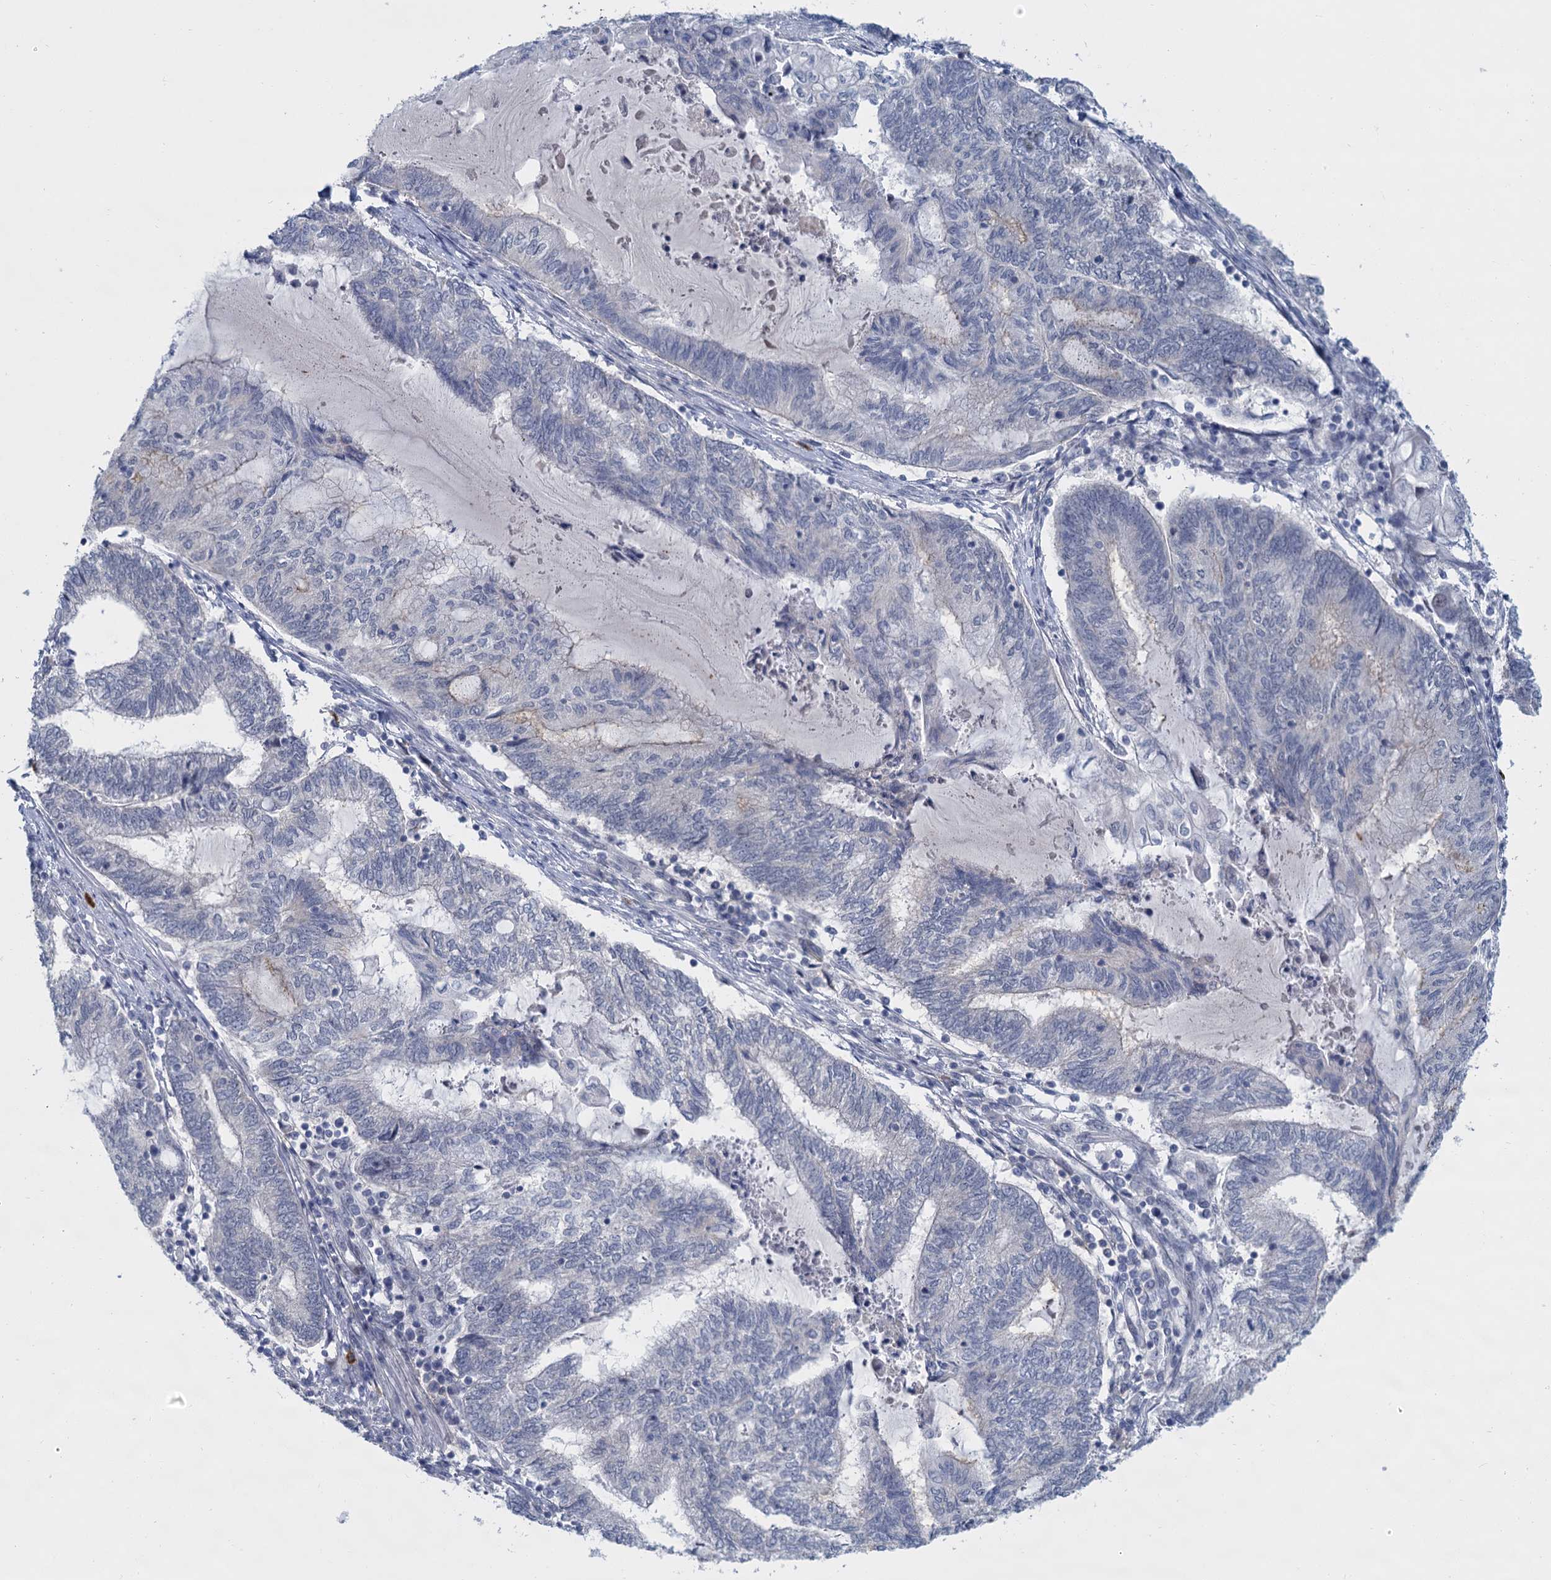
{"staining": {"intensity": "negative", "quantity": "none", "location": "none"}, "tissue": "endometrial cancer", "cell_type": "Tumor cells", "image_type": "cancer", "snomed": [{"axis": "morphology", "description": "Adenocarcinoma, NOS"}, {"axis": "topography", "description": "Uterus"}, {"axis": "topography", "description": "Endometrium"}], "caption": "This is an immunohistochemistry photomicrograph of endometrial cancer (adenocarcinoma). There is no expression in tumor cells.", "gene": "ACRBP", "patient": {"sex": "female", "age": 70}}